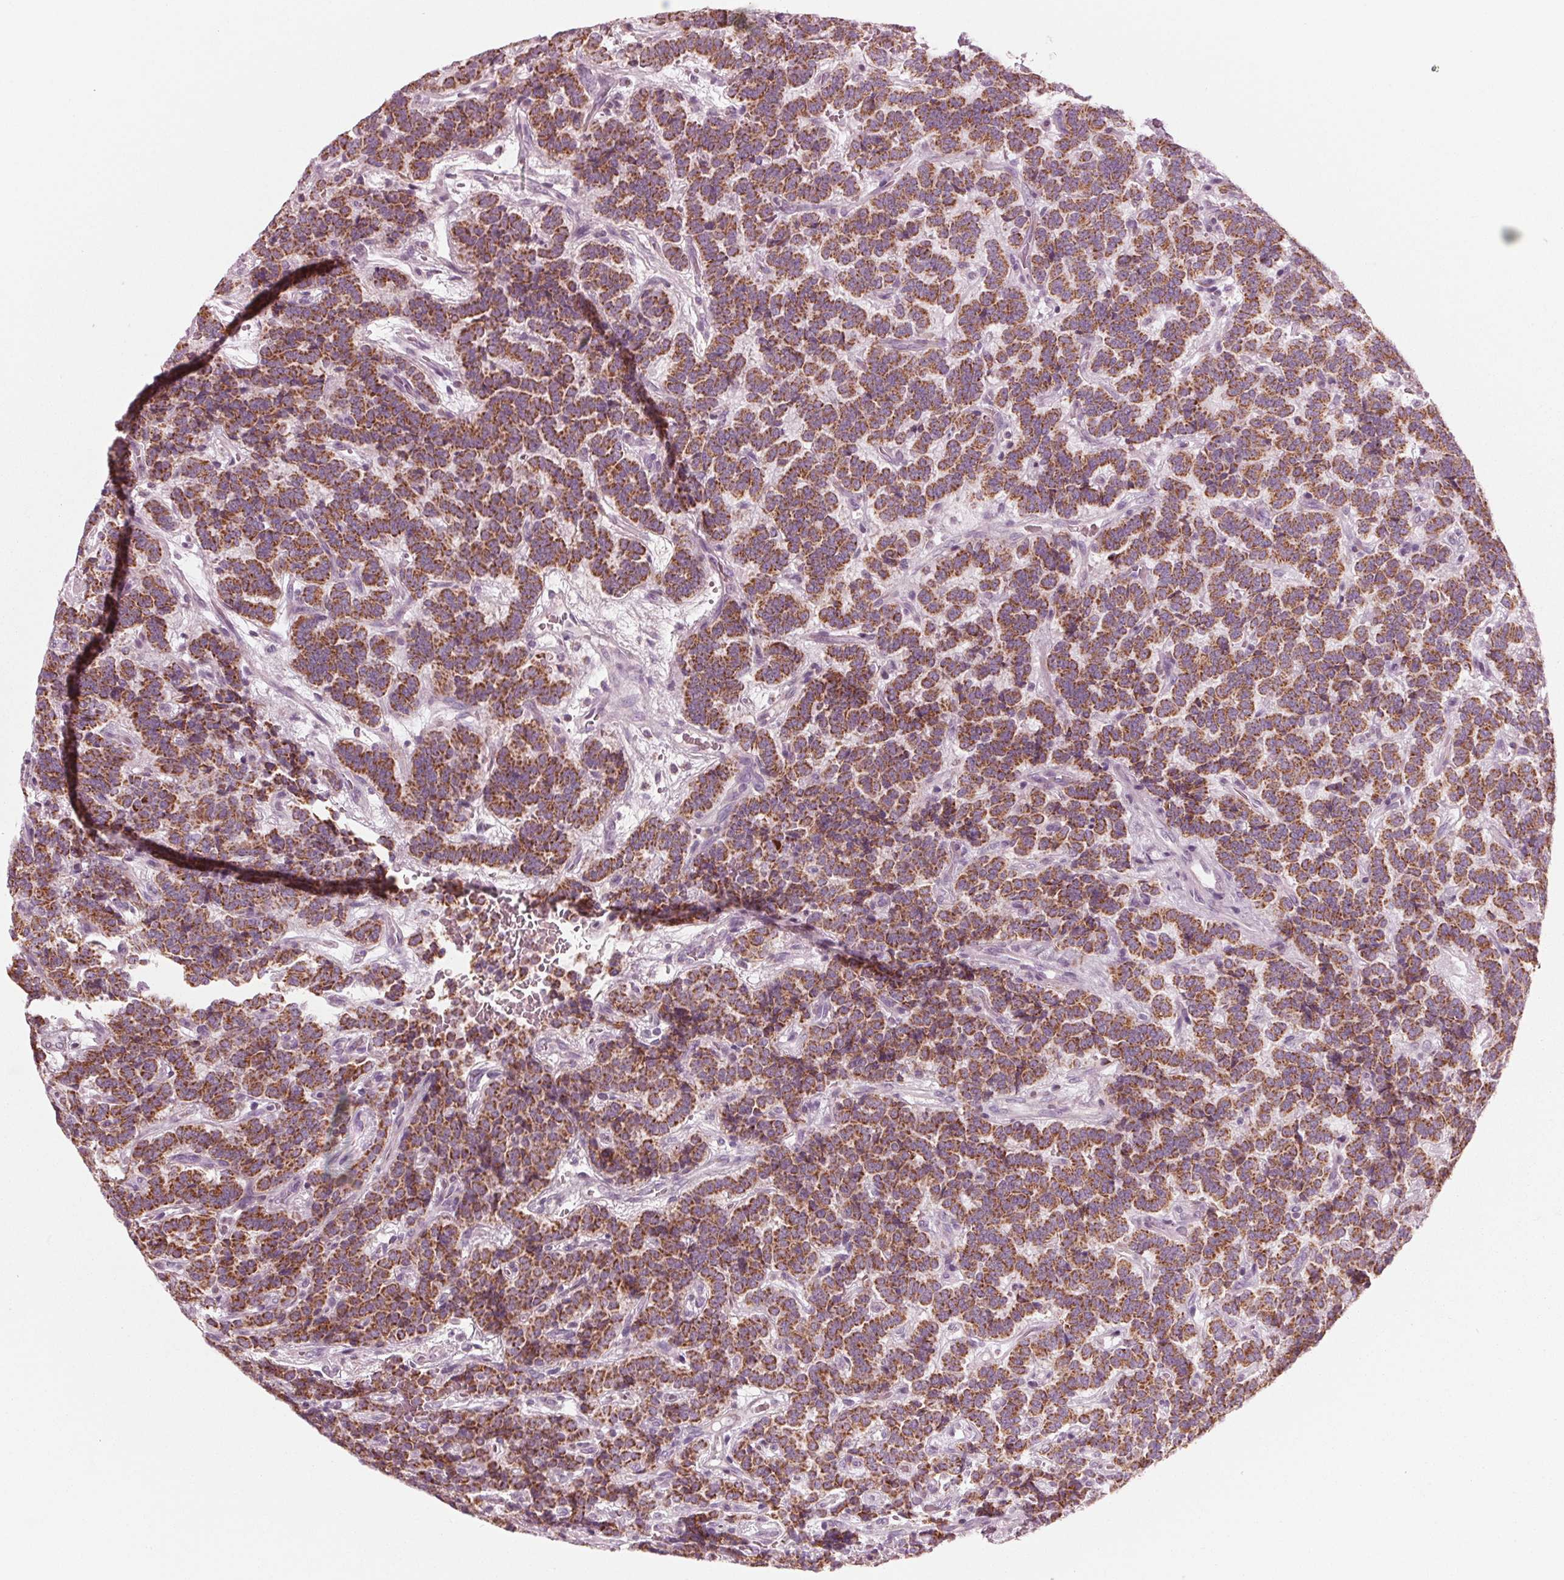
{"staining": {"intensity": "moderate", "quantity": ">75%", "location": "cytoplasmic/membranous"}, "tissue": "carcinoid", "cell_type": "Tumor cells", "image_type": "cancer", "snomed": [{"axis": "morphology", "description": "Carcinoid, malignant, NOS"}, {"axis": "topography", "description": "Pancreas"}], "caption": "About >75% of tumor cells in carcinoid show moderate cytoplasmic/membranous protein expression as visualized by brown immunohistochemical staining.", "gene": "CLN6", "patient": {"sex": "male", "age": 36}}